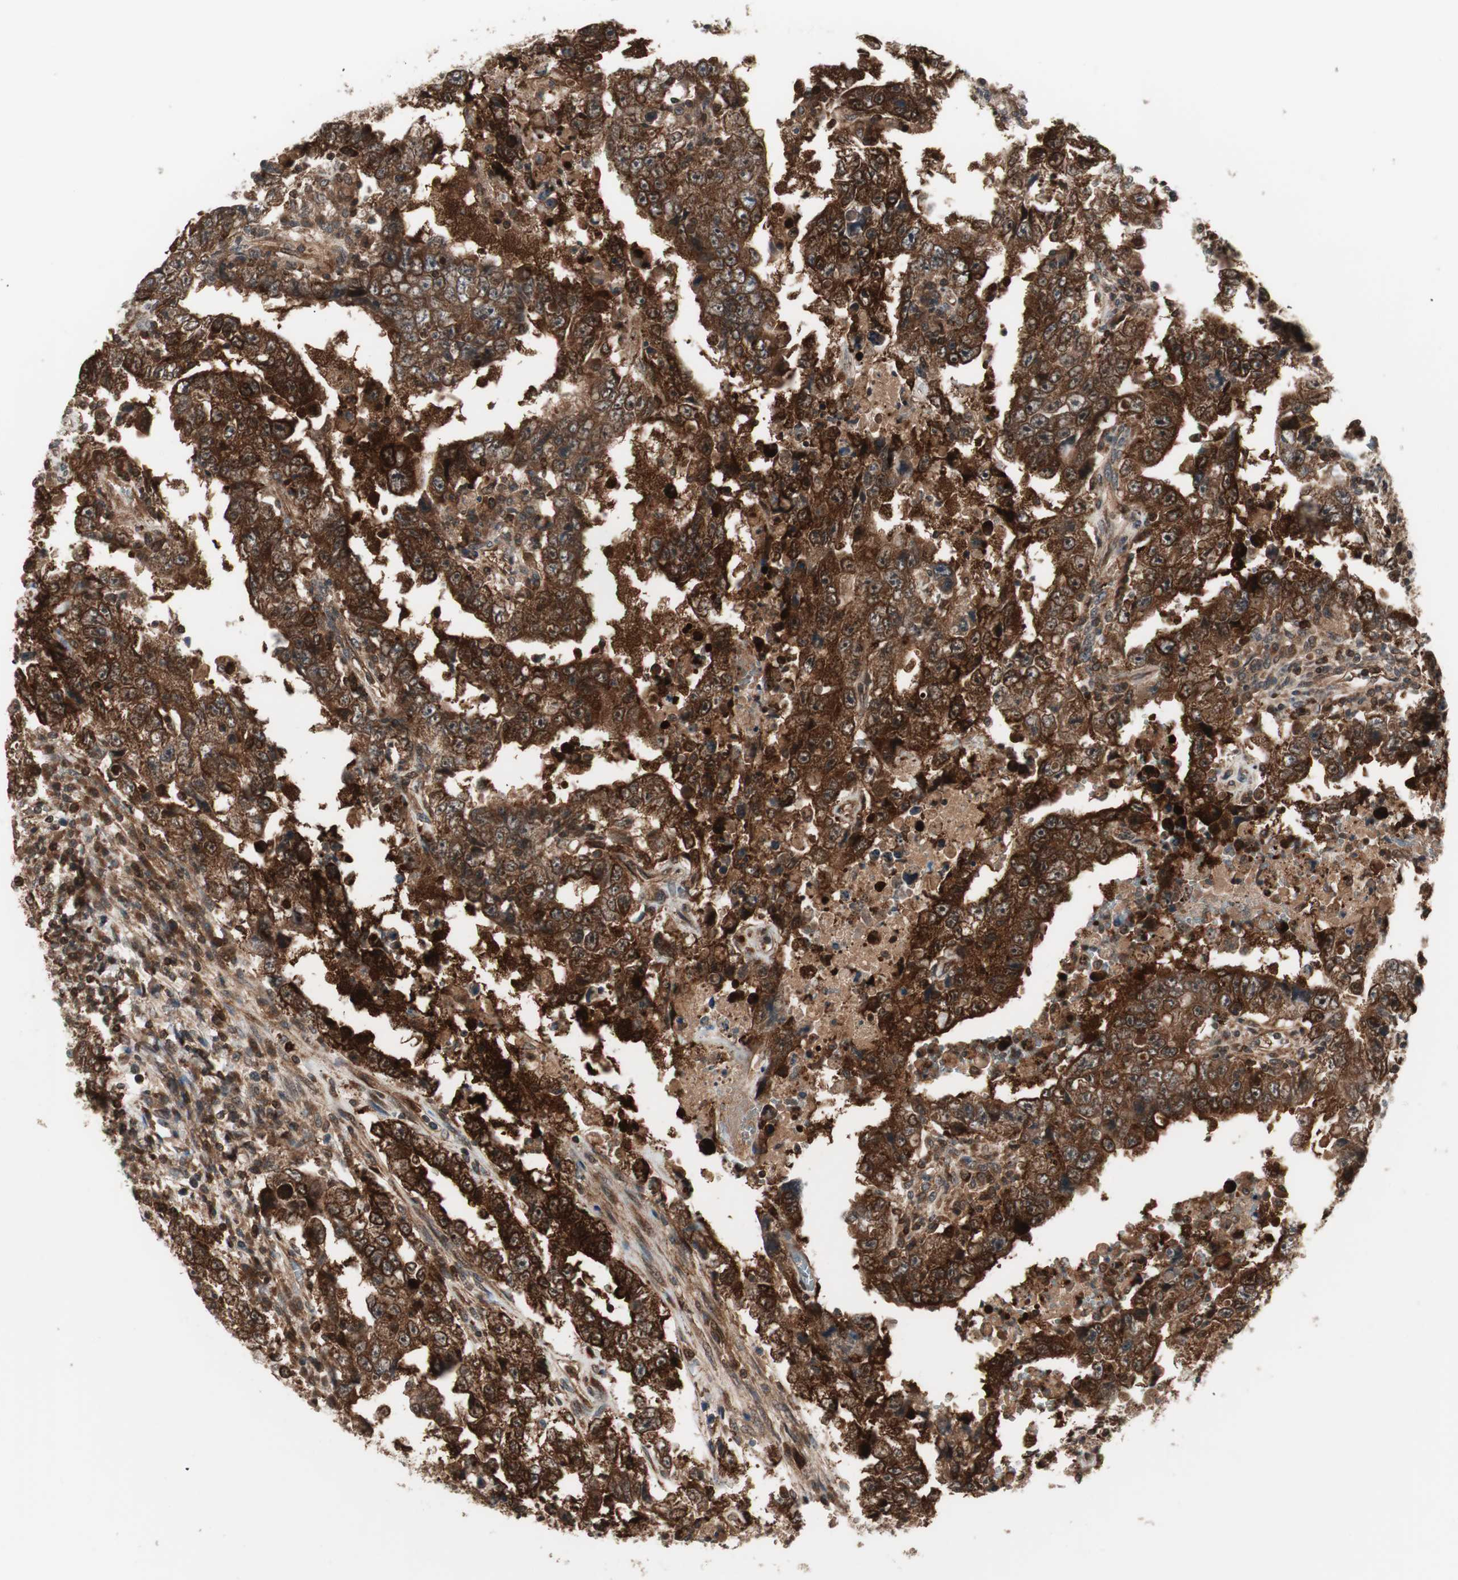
{"staining": {"intensity": "strong", "quantity": ">75%", "location": "cytoplasmic/membranous"}, "tissue": "testis cancer", "cell_type": "Tumor cells", "image_type": "cancer", "snomed": [{"axis": "morphology", "description": "Carcinoma, Embryonal, NOS"}, {"axis": "topography", "description": "Testis"}], "caption": "Immunohistochemical staining of testis cancer exhibits high levels of strong cytoplasmic/membranous protein positivity in about >75% of tumor cells.", "gene": "PRKG2", "patient": {"sex": "male", "age": 26}}